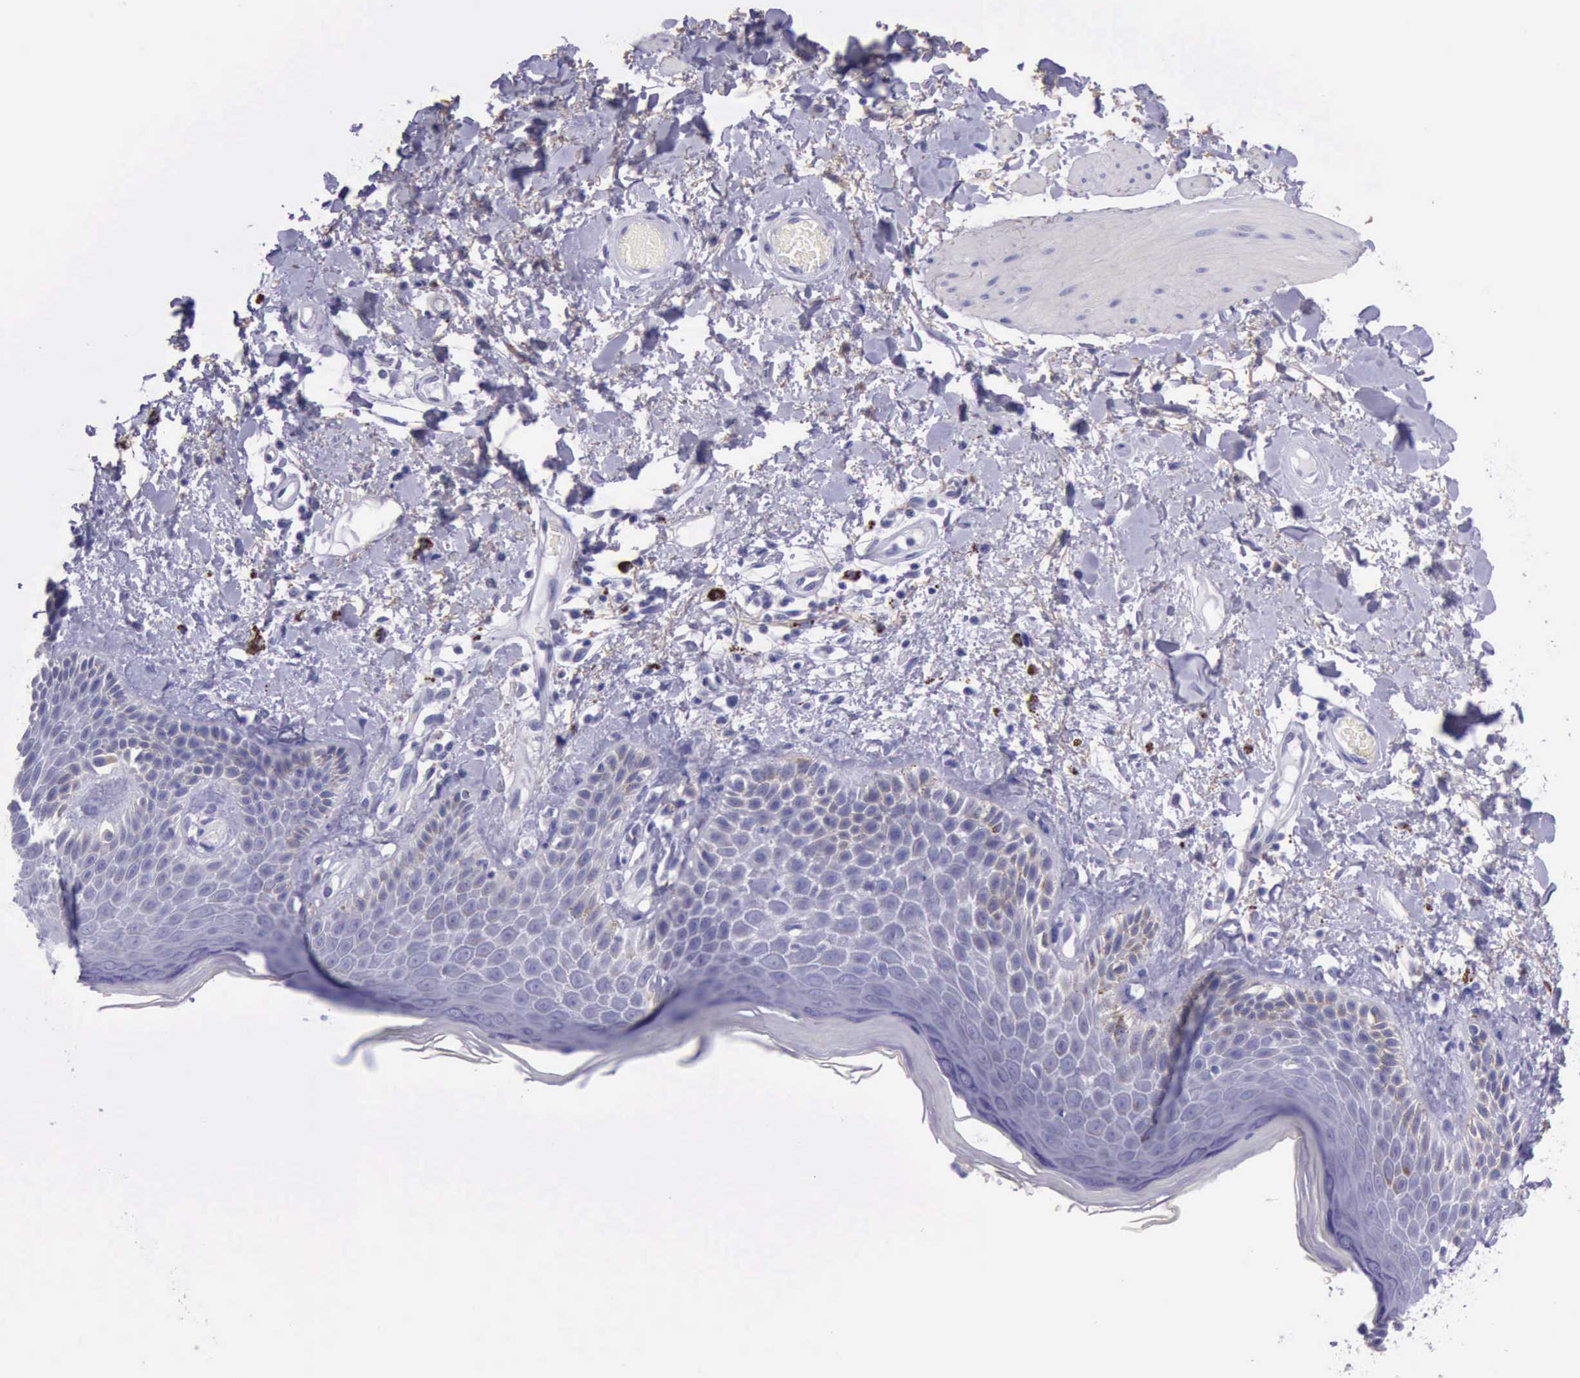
{"staining": {"intensity": "weak", "quantity": "<25%", "location": "cytoplasmic/membranous"}, "tissue": "skin", "cell_type": "Epidermal cells", "image_type": "normal", "snomed": [{"axis": "morphology", "description": "Normal tissue, NOS"}, {"axis": "topography", "description": "Anal"}], "caption": "A high-resolution image shows IHC staining of benign skin, which displays no significant positivity in epidermal cells. (DAB immunohistochemistry (IHC), high magnification).", "gene": "GLA", "patient": {"sex": "female", "age": 78}}